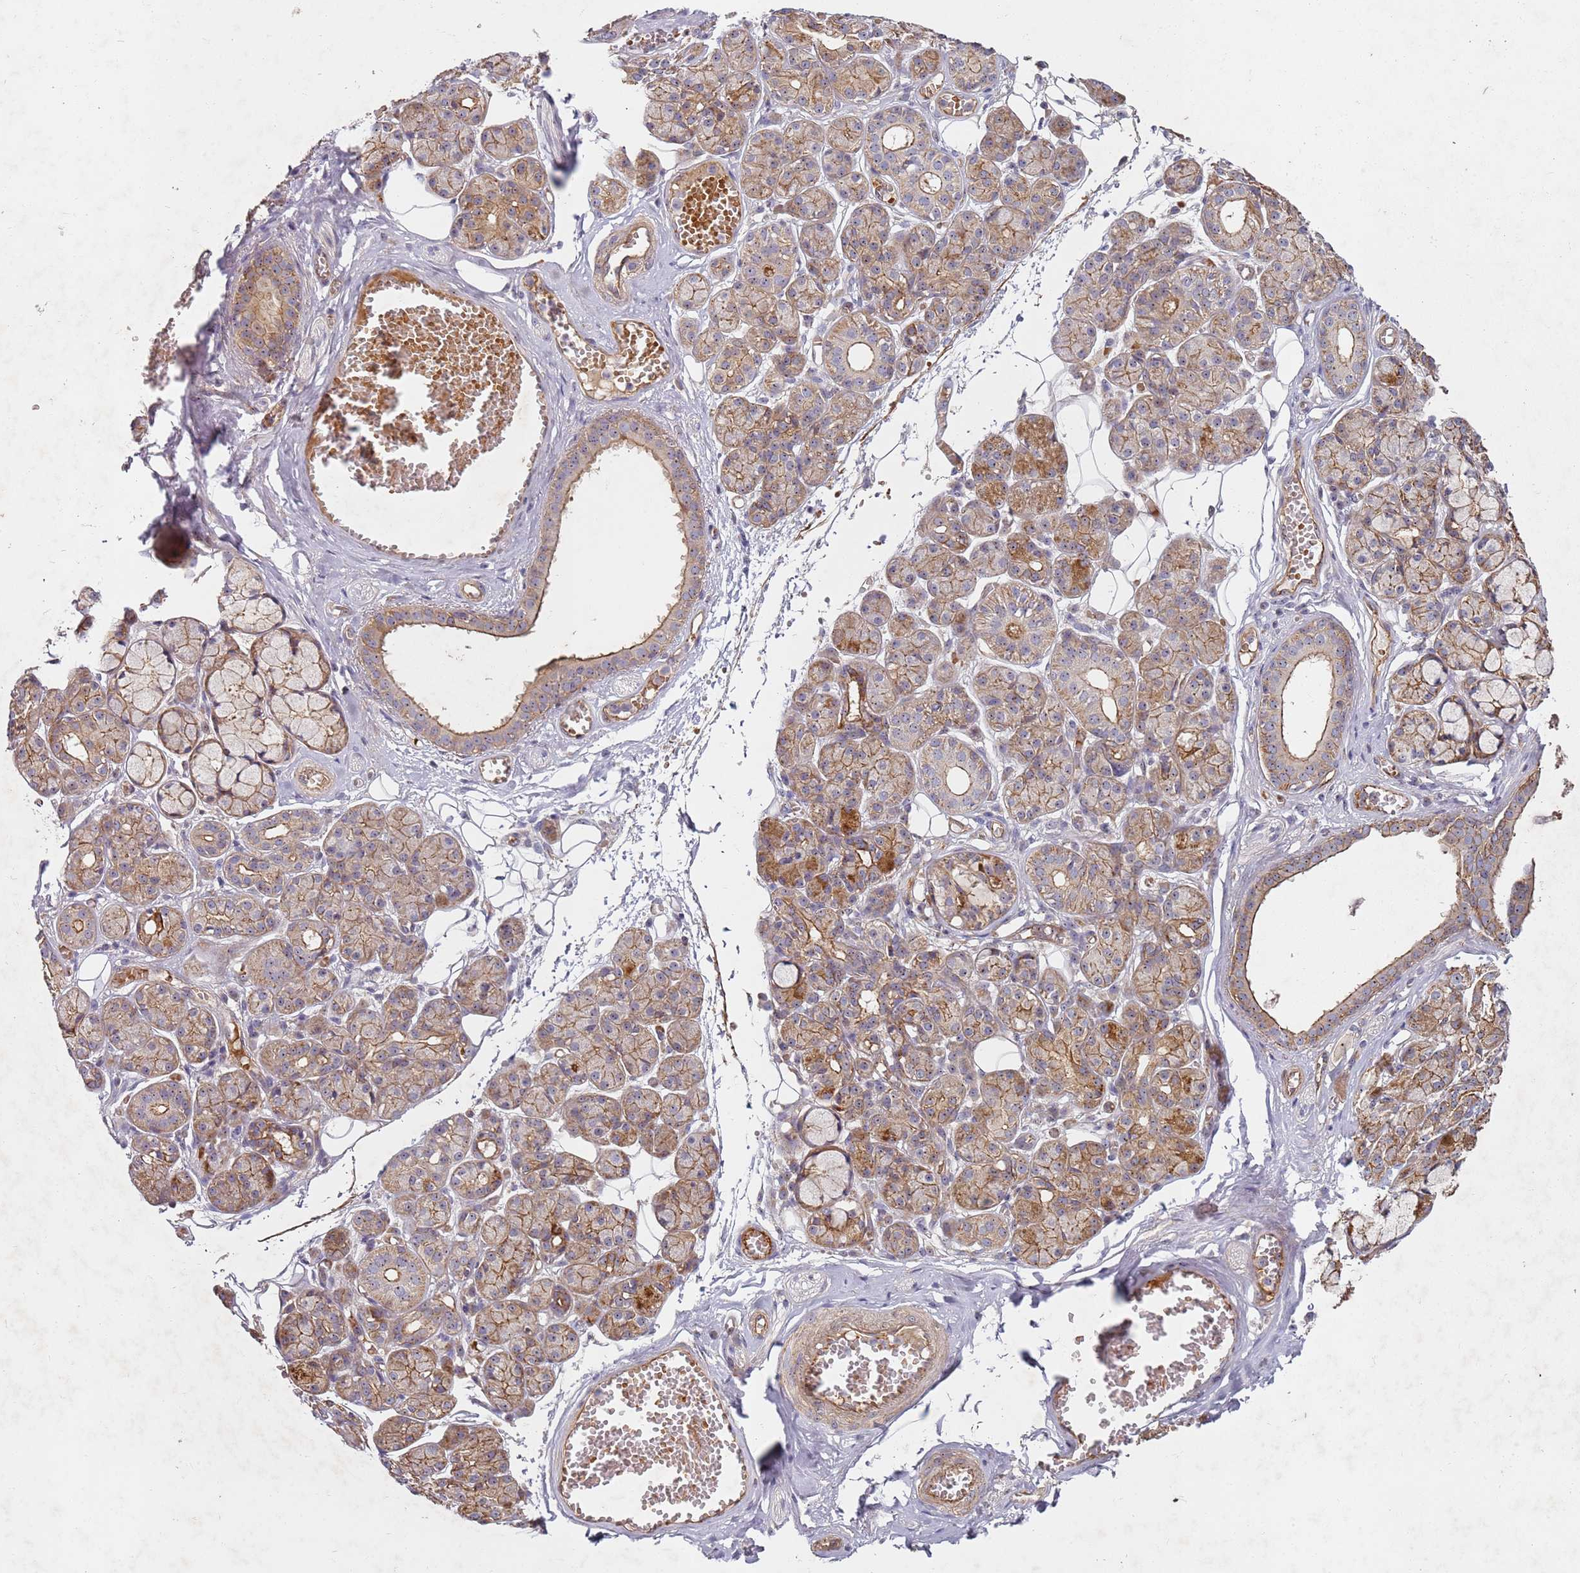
{"staining": {"intensity": "moderate", "quantity": ">75%", "location": "cytoplasmic/membranous,nuclear"}, "tissue": "salivary gland", "cell_type": "Glandular cells", "image_type": "normal", "snomed": [{"axis": "morphology", "description": "Normal tissue, NOS"}, {"axis": "topography", "description": "Salivary gland"}], "caption": "High-magnification brightfield microscopy of normal salivary gland stained with DAB (3,3'-diaminobenzidine) (brown) and counterstained with hematoxylin (blue). glandular cells exhibit moderate cytoplasmic/membranous,nuclear staining is seen in about>75% of cells.", "gene": "C2CD4B", "patient": {"sex": "male", "age": 63}}